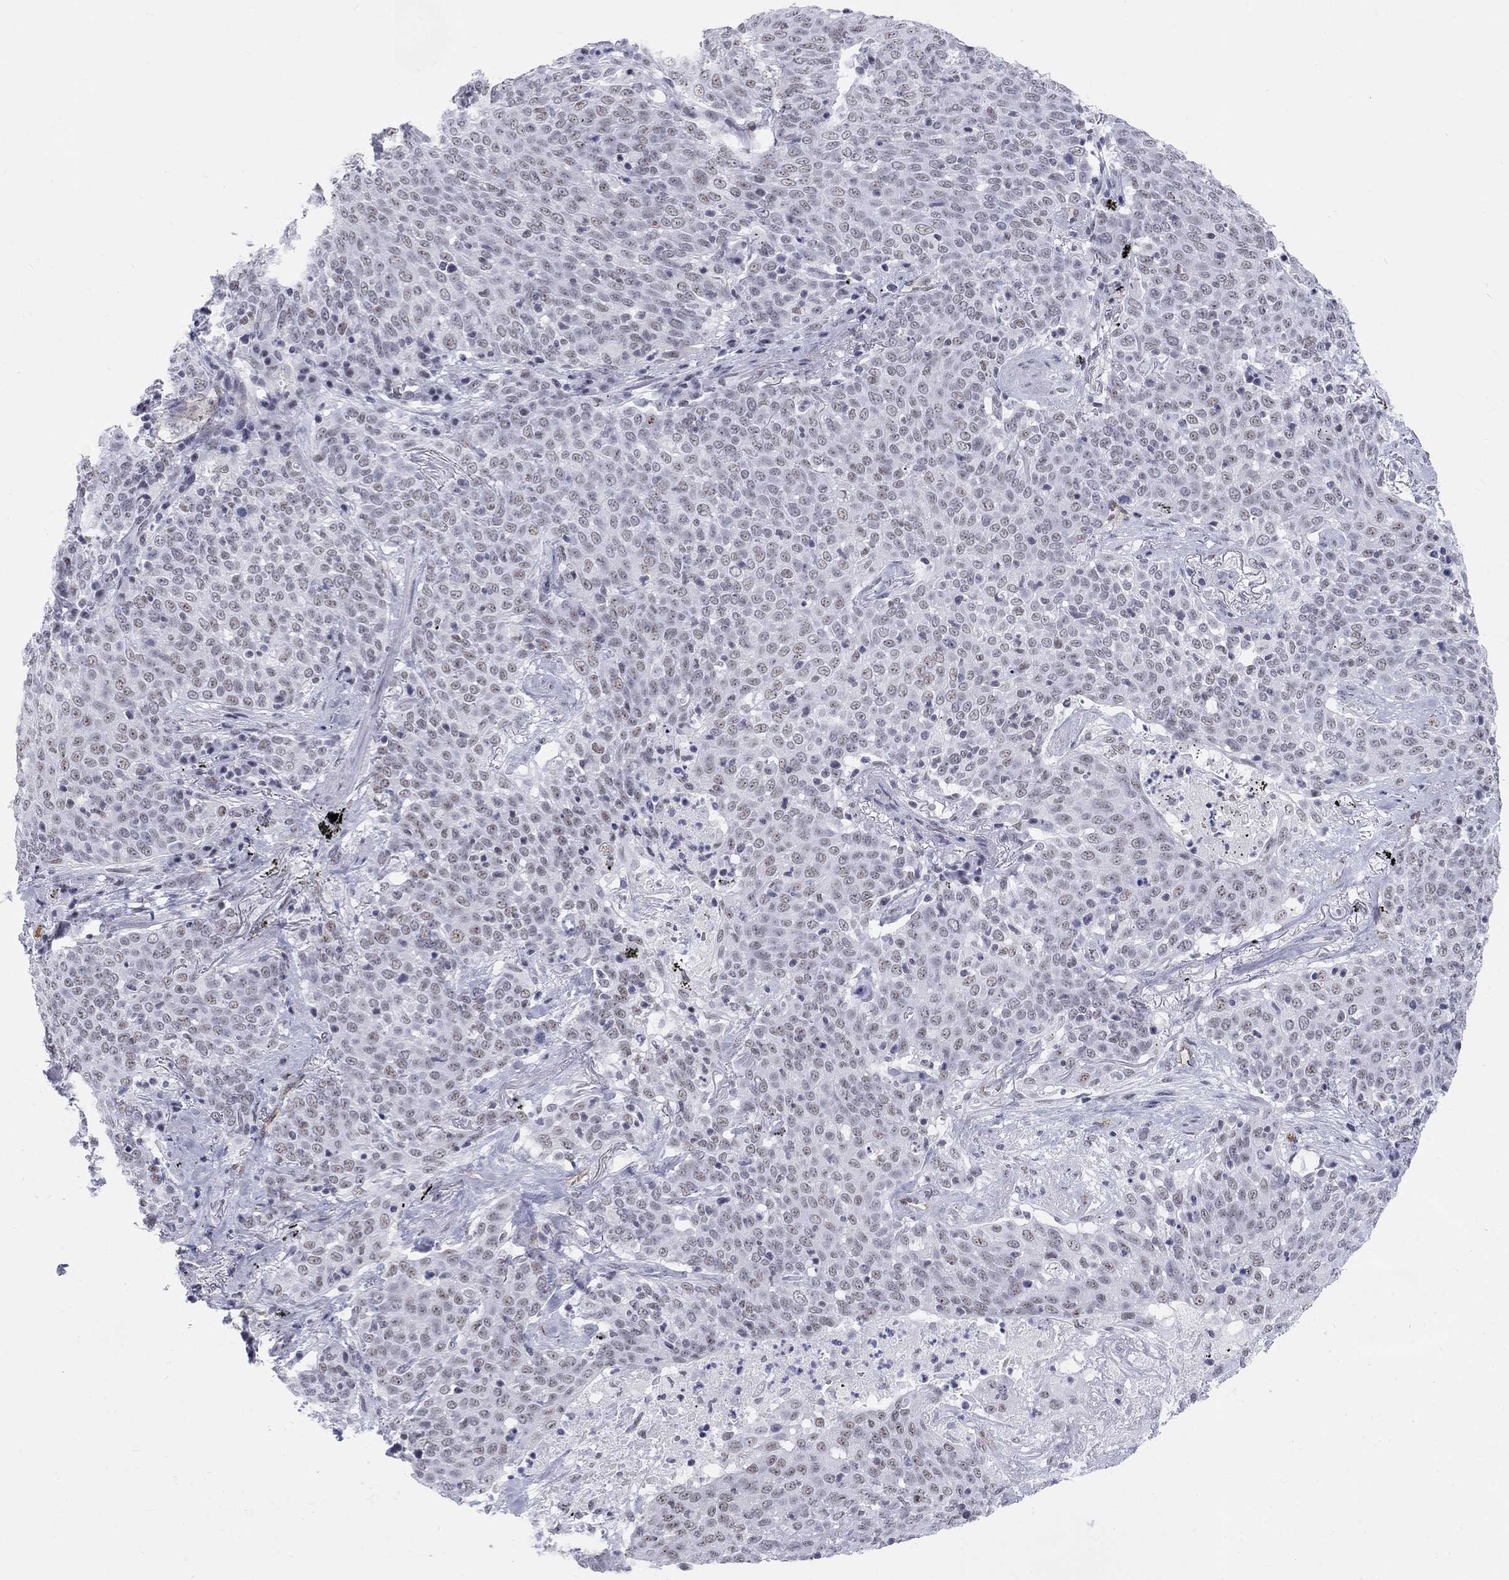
{"staining": {"intensity": "negative", "quantity": "none", "location": "none"}, "tissue": "lung cancer", "cell_type": "Tumor cells", "image_type": "cancer", "snomed": [{"axis": "morphology", "description": "Squamous cell carcinoma, NOS"}, {"axis": "topography", "description": "Lung"}], "caption": "A high-resolution micrograph shows immunohistochemistry (IHC) staining of lung squamous cell carcinoma, which shows no significant positivity in tumor cells.", "gene": "DMTN", "patient": {"sex": "male", "age": 82}}